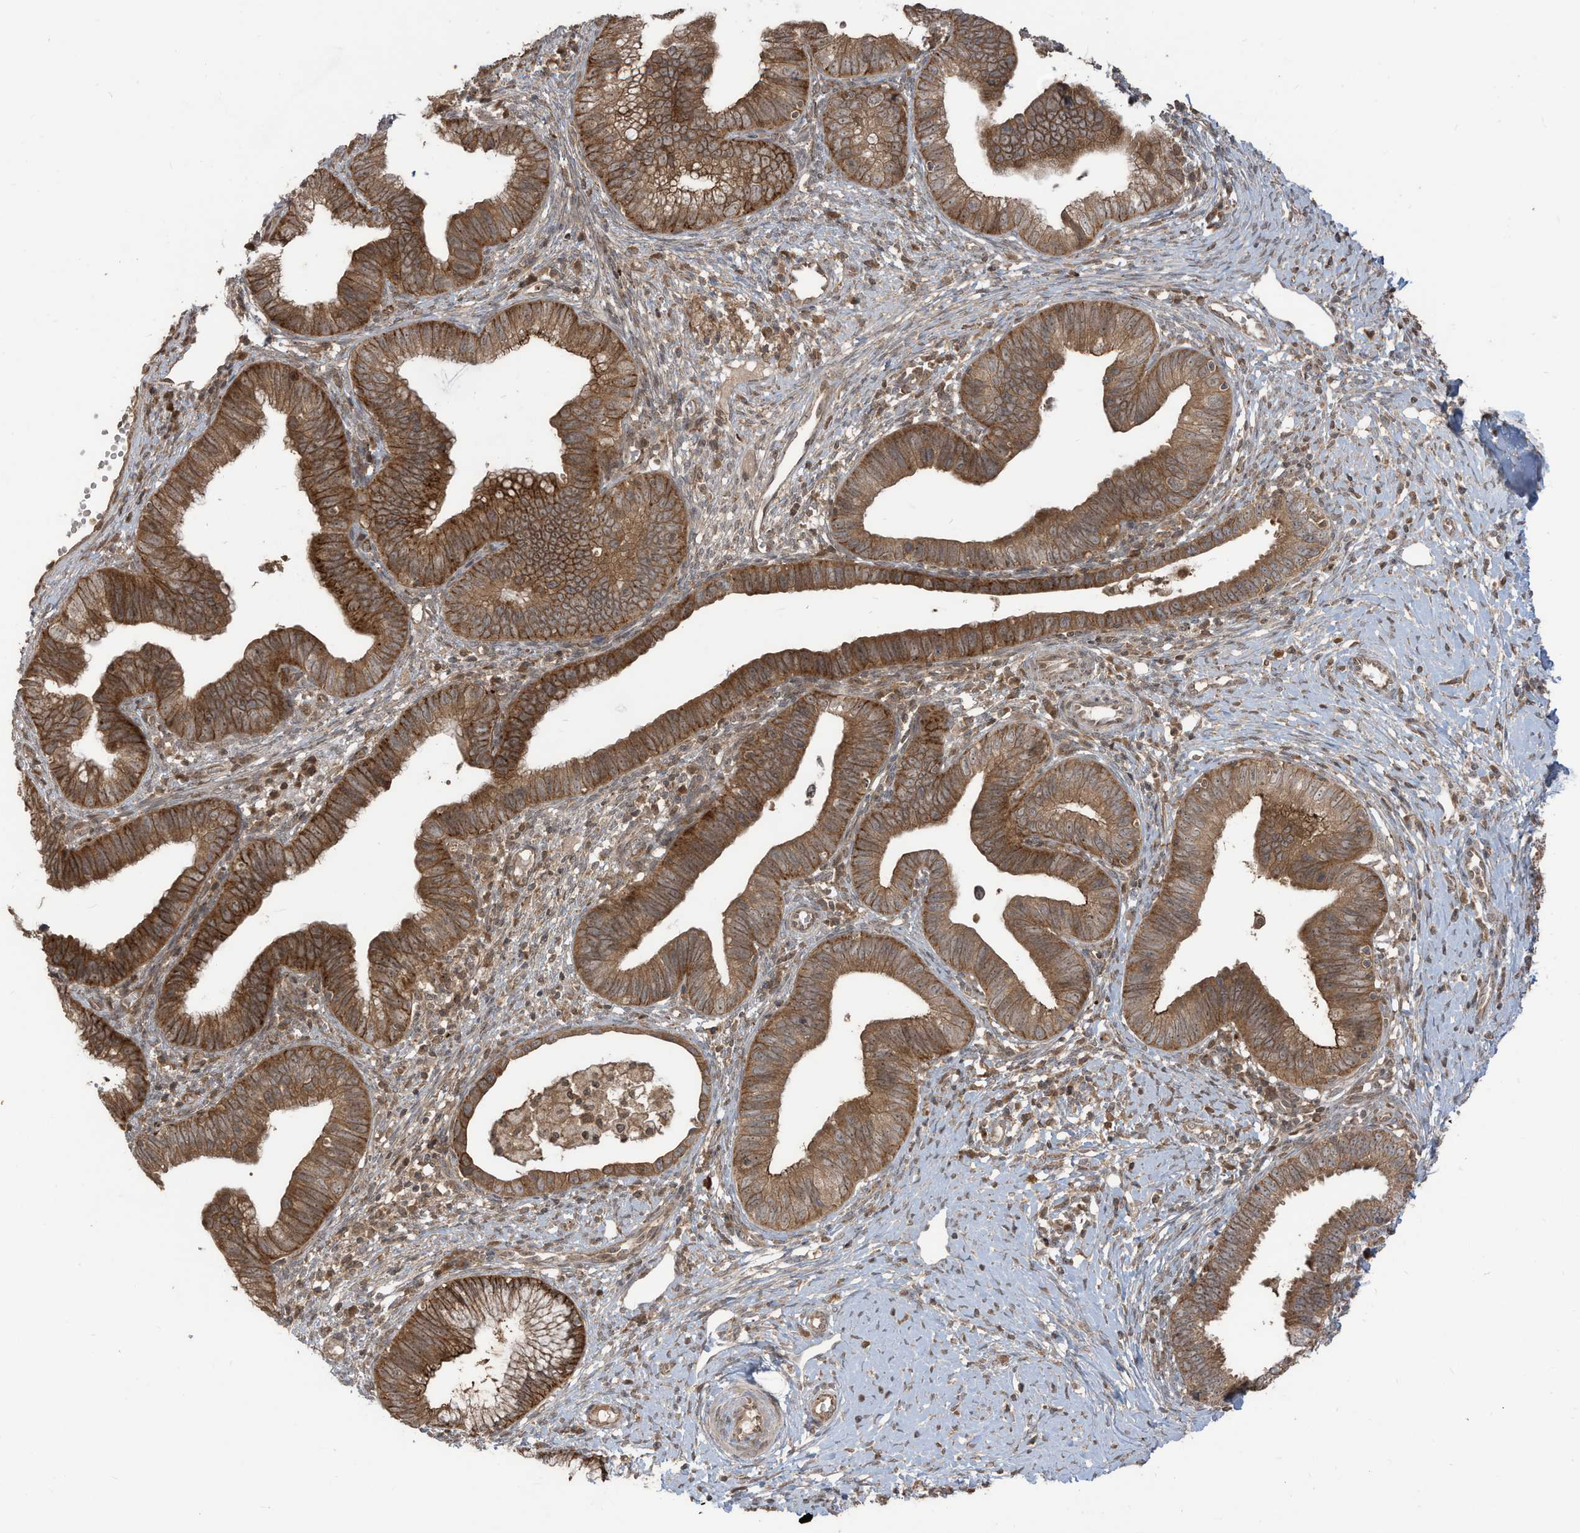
{"staining": {"intensity": "moderate", "quantity": ">75%", "location": "cytoplasmic/membranous,nuclear"}, "tissue": "cervical cancer", "cell_type": "Tumor cells", "image_type": "cancer", "snomed": [{"axis": "morphology", "description": "Adenocarcinoma, NOS"}, {"axis": "topography", "description": "Cervix"}], "caption": "Immunohistochemical staining of adenocarcinoma (cervical) displays moderate cytoplasmic/membranous and nuclear protein expression in approximately >75% of tumor cells.", "gene": "CARF", "patient": {"sex": "female", "age": 36}}